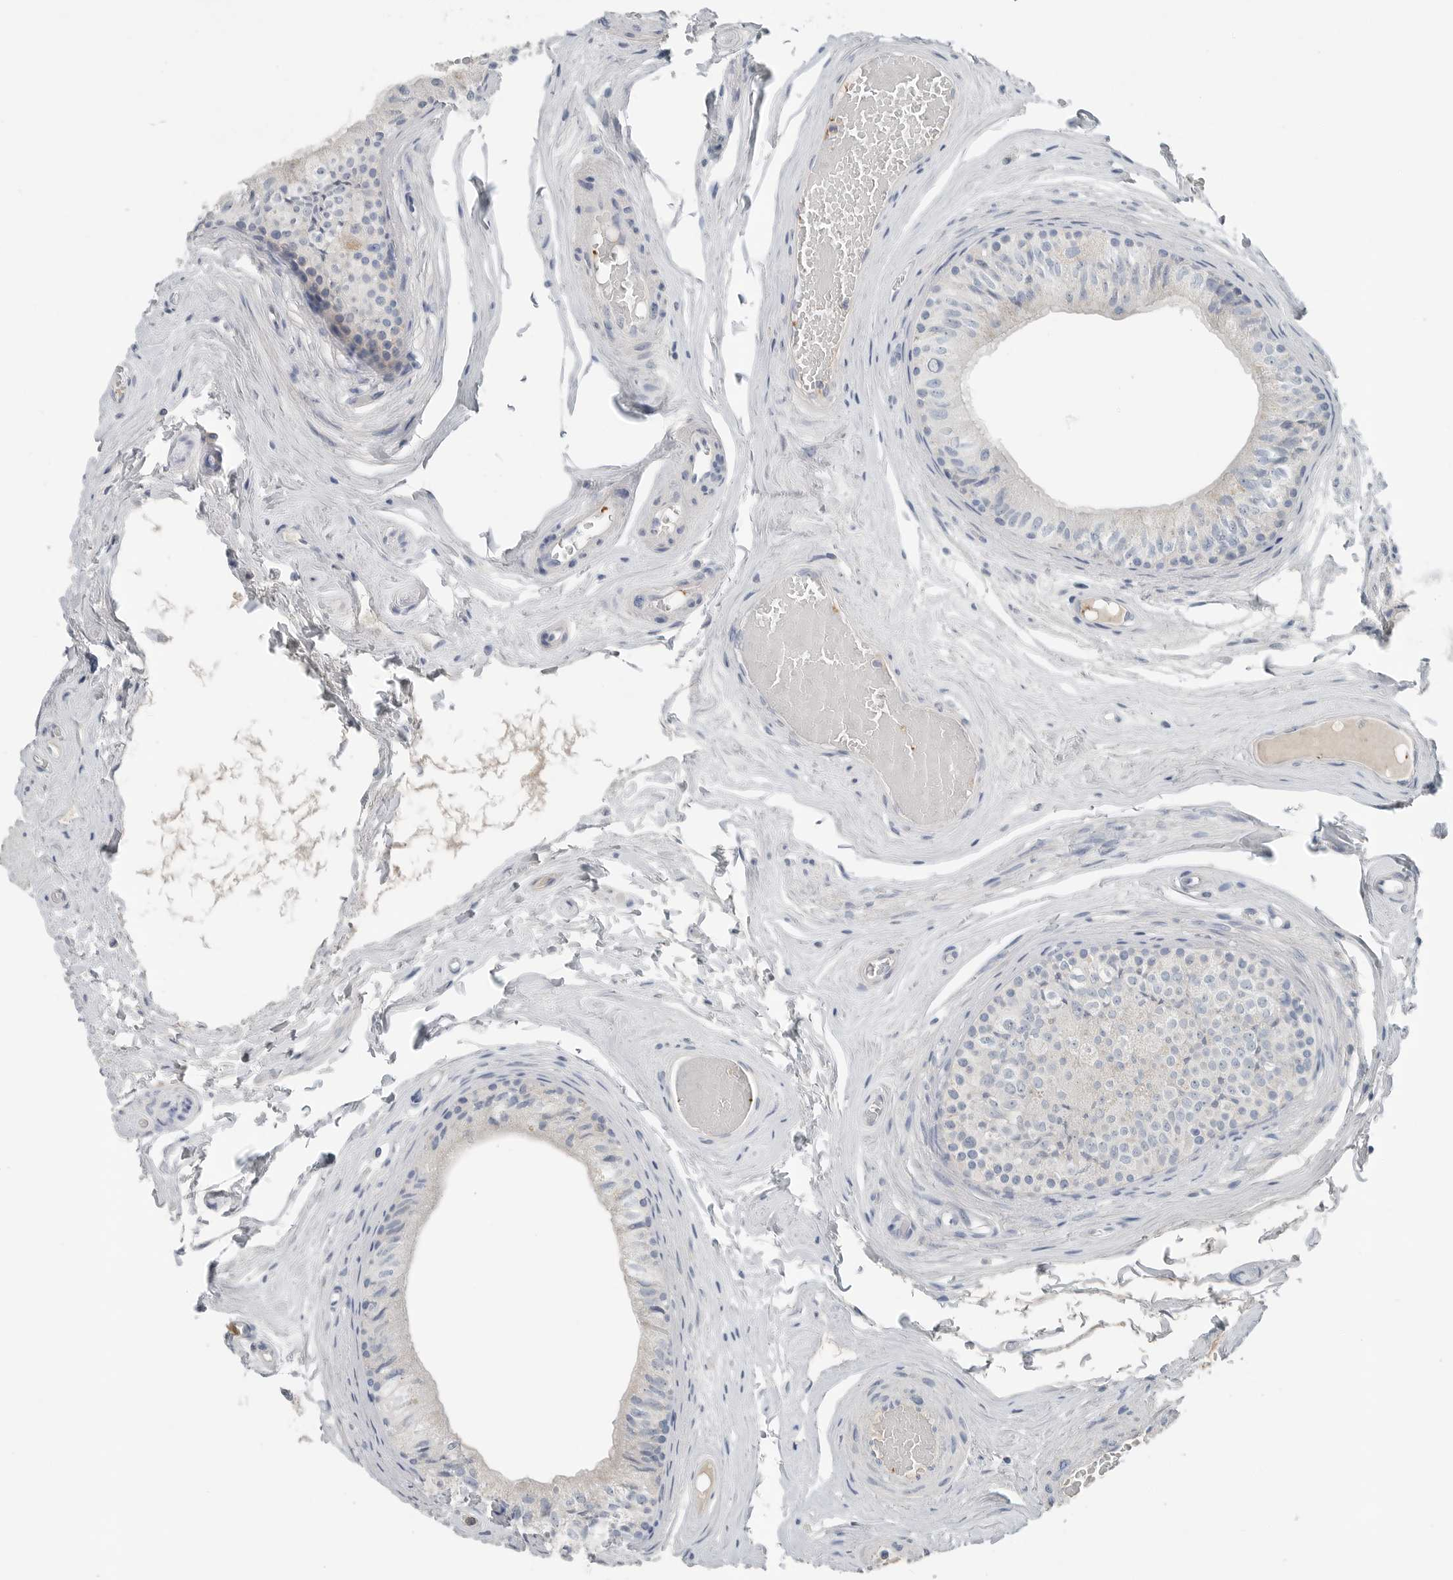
{"staining": {"intensity": "negative", "quantity": "none", "location": "none"}, "tissue": "epididymis", "cell_type": "Glandular cells", "image_type": "normal", "snomed": [{"axis": "morphology", "description": "Normal tissue, NOS"}, {"axis": "topography", "description": "Epididymis"}], "caption": "Immunohistochemistry (IHC) of unremarkable human epididymis exhibits no expression in glandular cells. Brightfield microscopy of immunohistochemistry (IHC) stained with DAB (brown) and hematoxylin (blue), captured at high magnification.", "gene": "SERPINB7", "patient": {"sex": "male", "age": 79}}